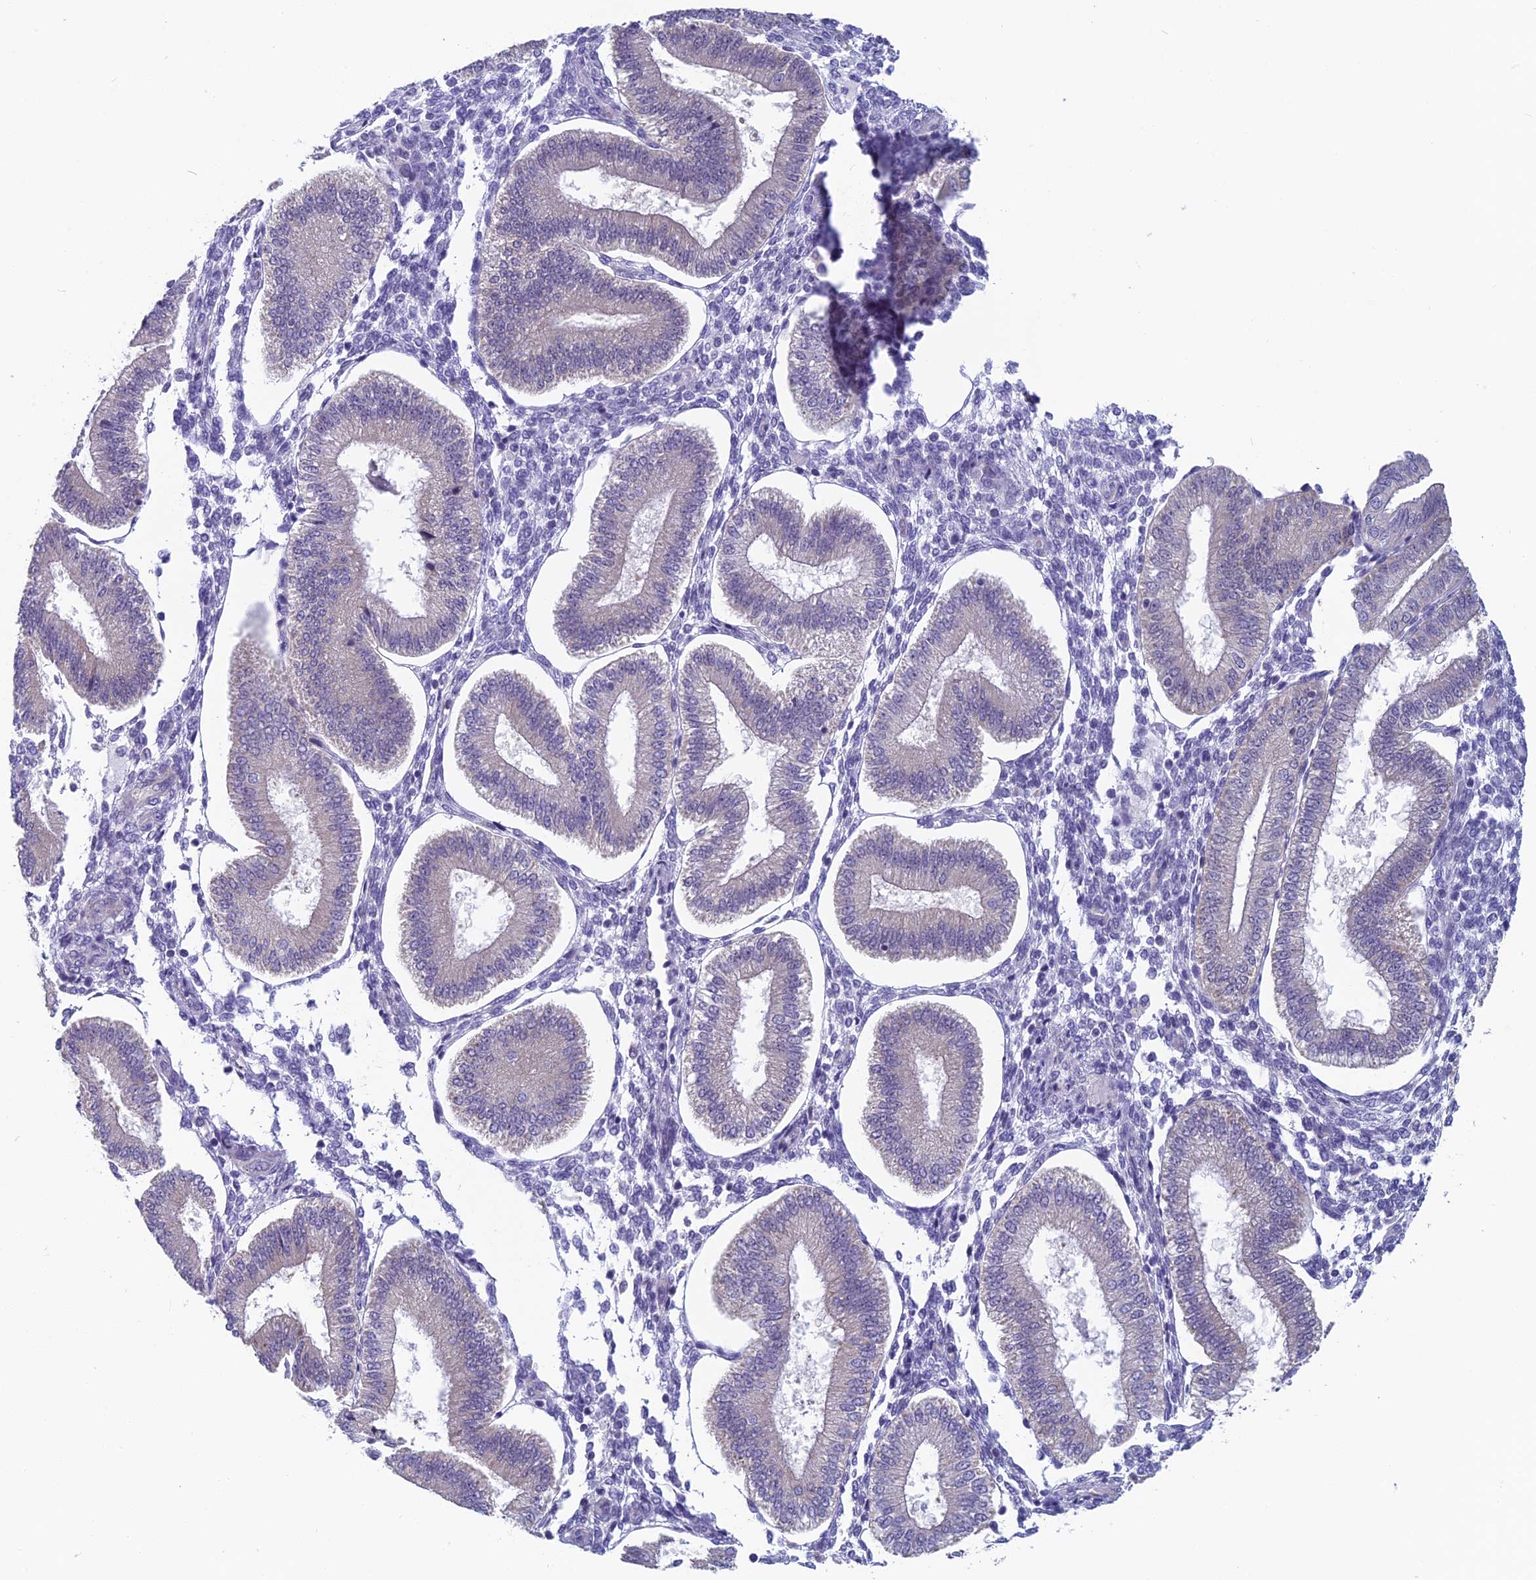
{"staining": {"intensity": "negative", "quantity": "none", "location": "none"}, "tissue": "endometrium", "cell_type": "Cells in endometrial stroma", "image_type": "normal", "snomed": [{"axis": "morphology", "description": "Normal tissue, NOS"}, {"axis": "topography", "description": "Endometrium"}], "caption": "This is a image of IHC staining of unremarkable endometrium, which shows no positivity in cells in endometrial stroma. Brightfield microscopy of immunohistochemistry stained with DAB (brown) and hematoxylin (blue), captured at high magnification.", "gene": "MRI1", "patient": {"sex": "female", "age": 39}}